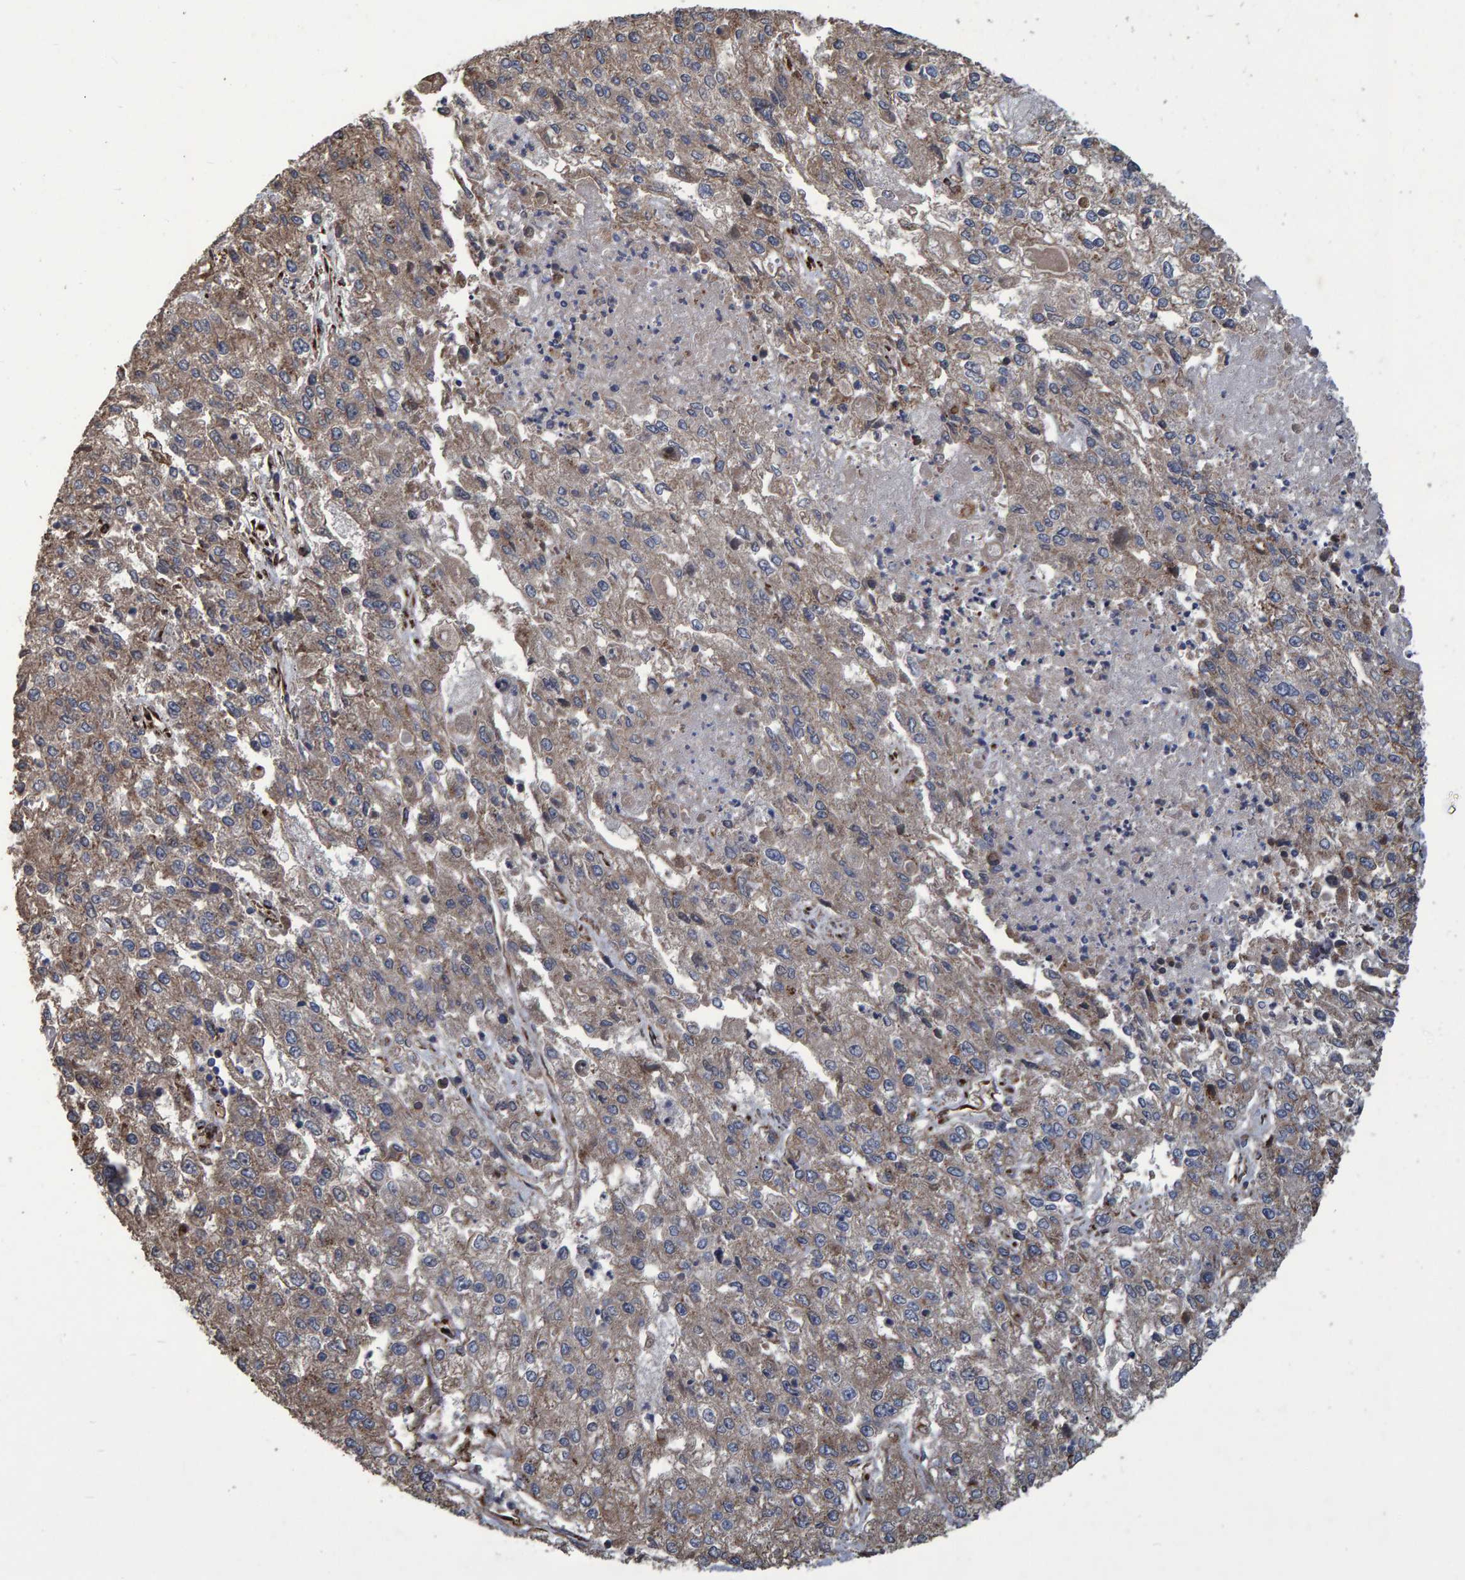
{"staining": {"intensity": "moderate", "quantity": ">75%", "location": "cytoplasmic/membranous"}, "tissue": "endometrial cancer", "cell_type": "Tumor cells", "image_type": "cancer", "snomed": [{"axis": "morphology", "description": "Adenocarcinoma, NOS"}, {"axis": "topography", "description": "Endometrium"}], "caption": "Endometrial cancer (adenocarcinoma) was stained to show a protein in brown. There is medium levels of moderate cytoplasmic/membranous positivity in approximately >75% of tumor cells. (DAB IHC with brightfield microscopy, high magnification).", "gene": "TRIM68", "patient": {"sex": "female", "age": 49}}